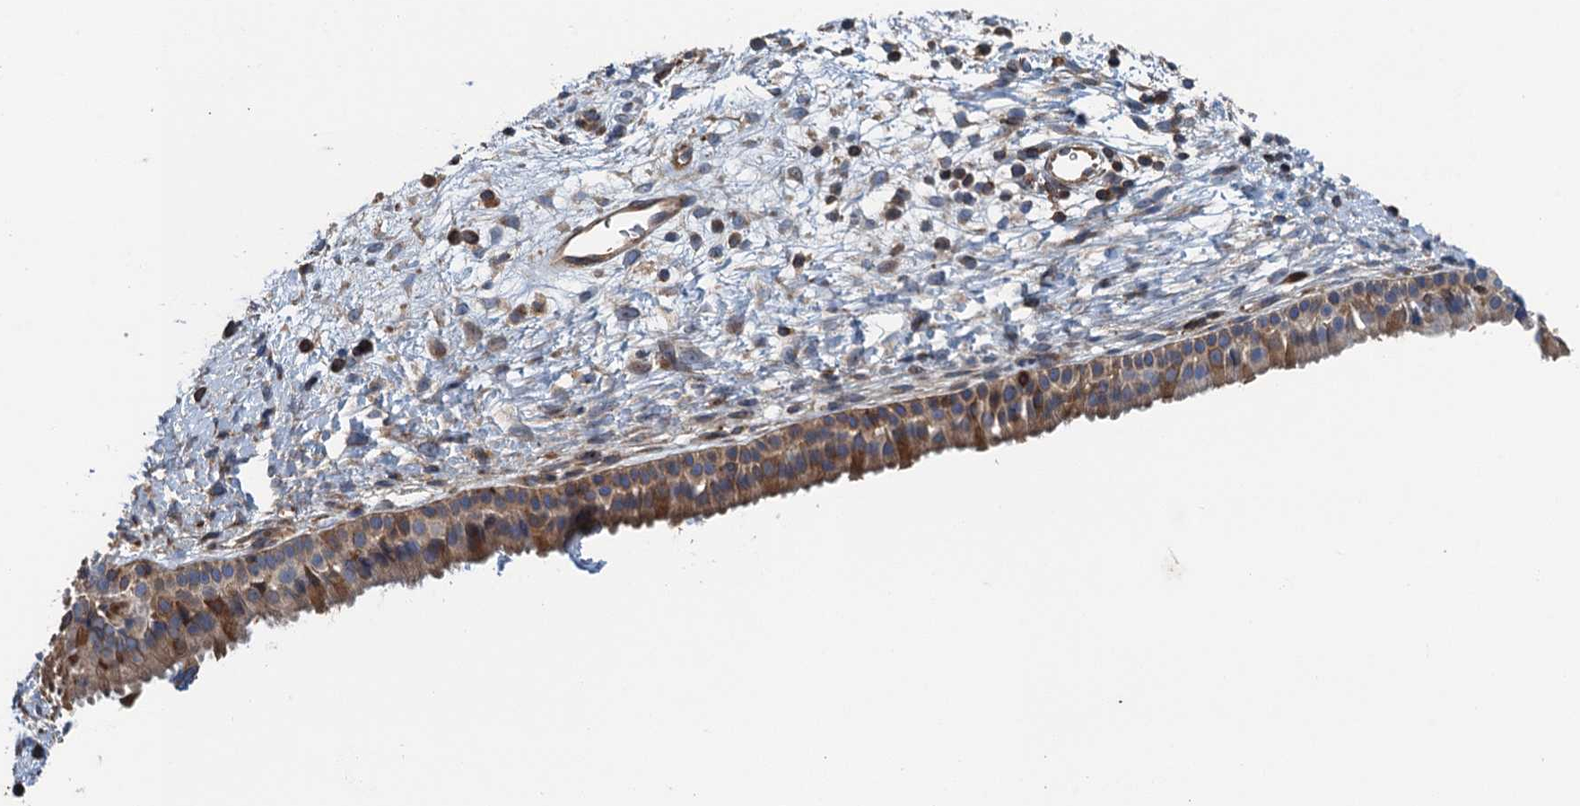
{"staining": {"intensity": "moderate", "quantity": ">75%", "location": "cytoplasmic/membranous"}, "tissue": "nasopharynx", "cell_type": "Respiratory epithelial cells", "image_type": "normal", "snomed": [{"axis": "morphology", "description": "Normal tissue, NOS"}, {"axis": "topography", "description": "Nasopharynx"}], "caption": "Protein staining of benign nasopharynx exhibits moderate cytoplasmic/membranous expression in about >75% of respiratory epithelial cells. (IHC, brightfield microscopy, high magnification).", "gene": "PPP1R14D", "patient": {"sex": "male", "age": 22}}